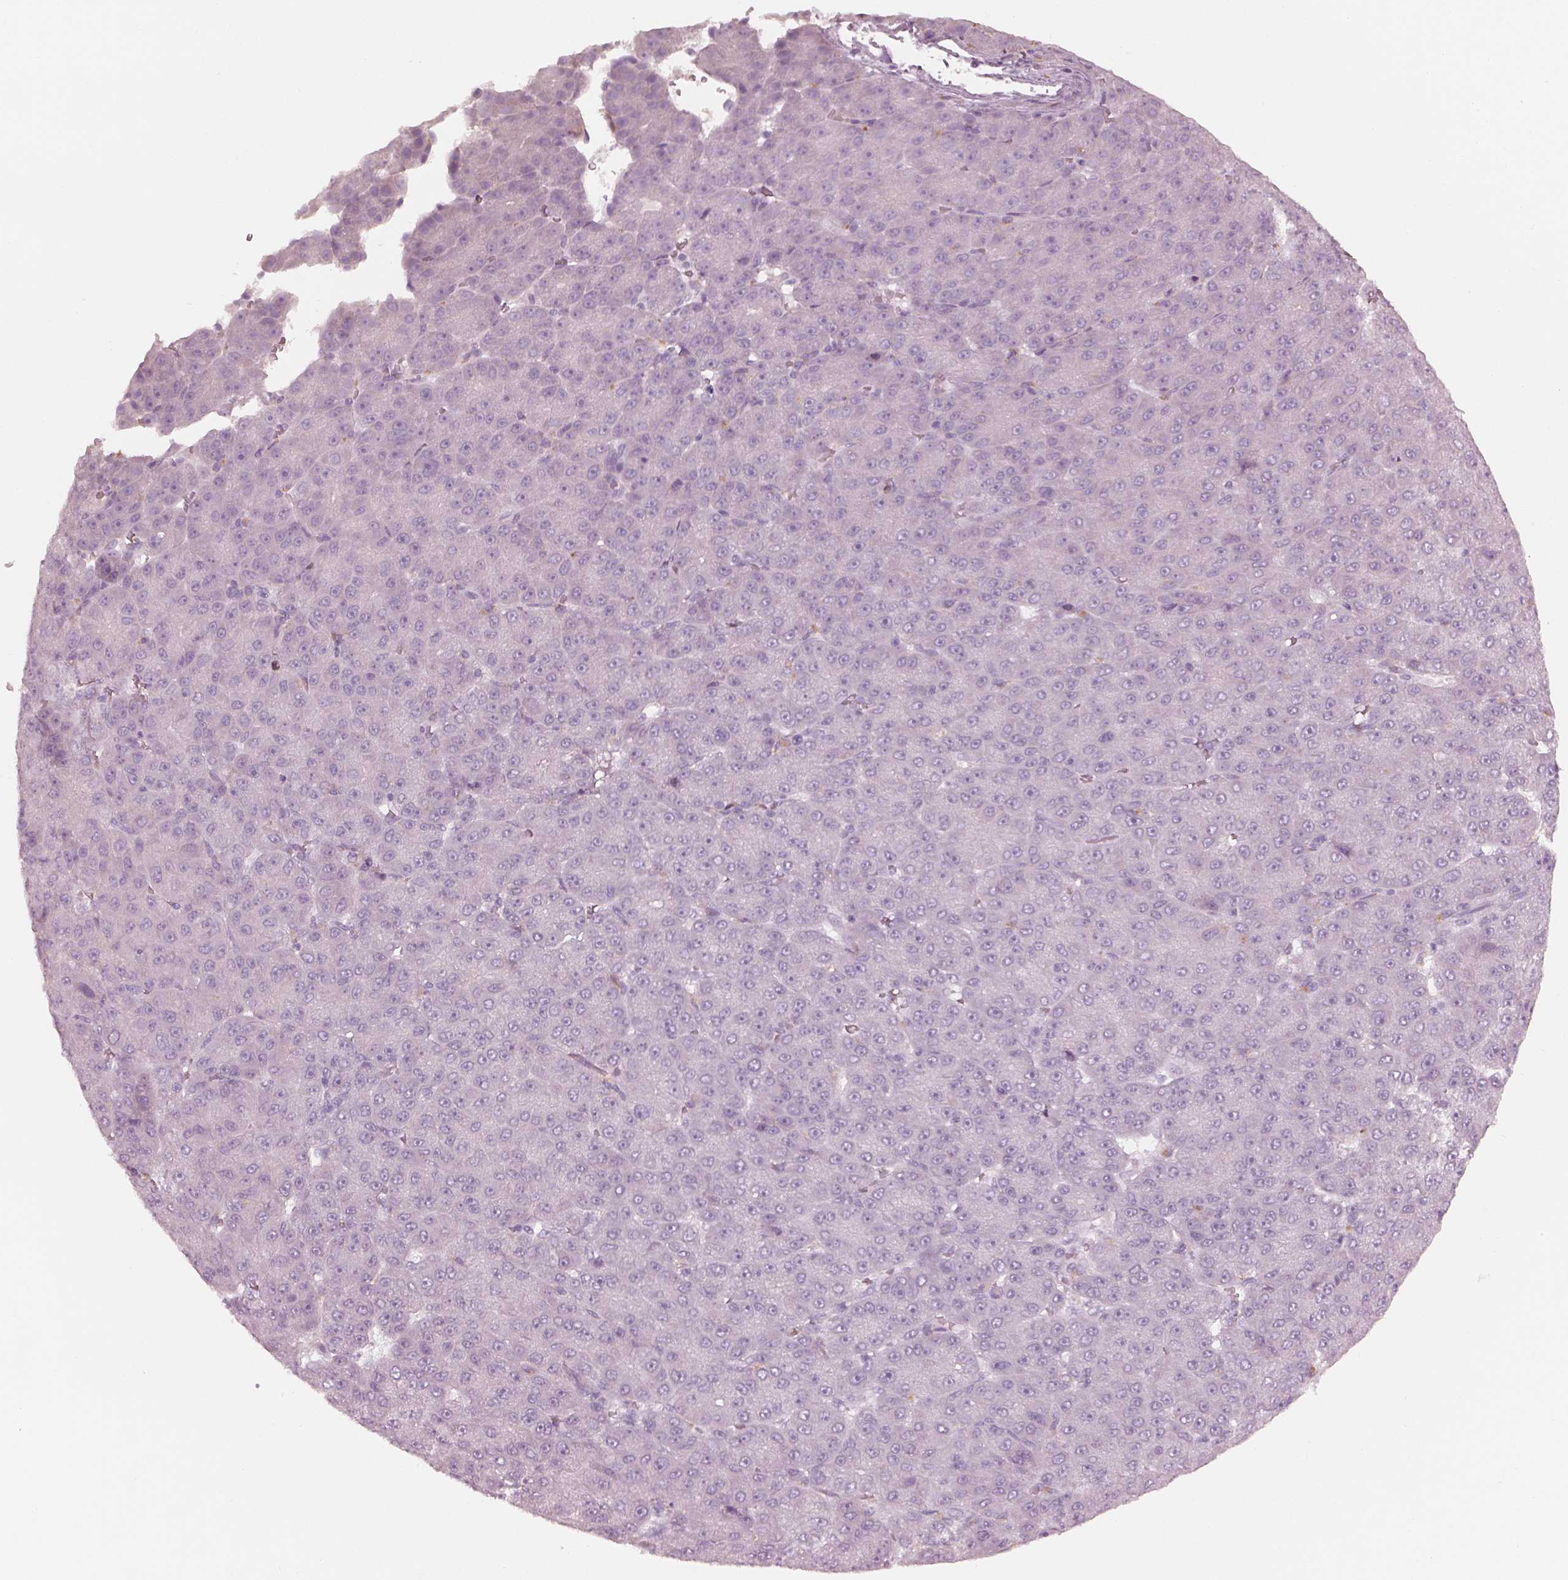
{"staining": {"intensity": "negative", "quantity": "none", "location": "none"}, "tissue": "liver cancer", "cell_type": "Tumor cells", "image_type": "cancer", "snomed": [{"axis": "morphology", "description": "Carcinoma, Hepatocellular, NOS"}, {"axis": "topography", "description": "Liver"}], "caption": "Liver hepatocellular carcinoma was stained to show a protein in brown. There is no significant positivity in tumor cells.", "gene": "RSPH9", "patient": {"sex": "male", "age": 67}}